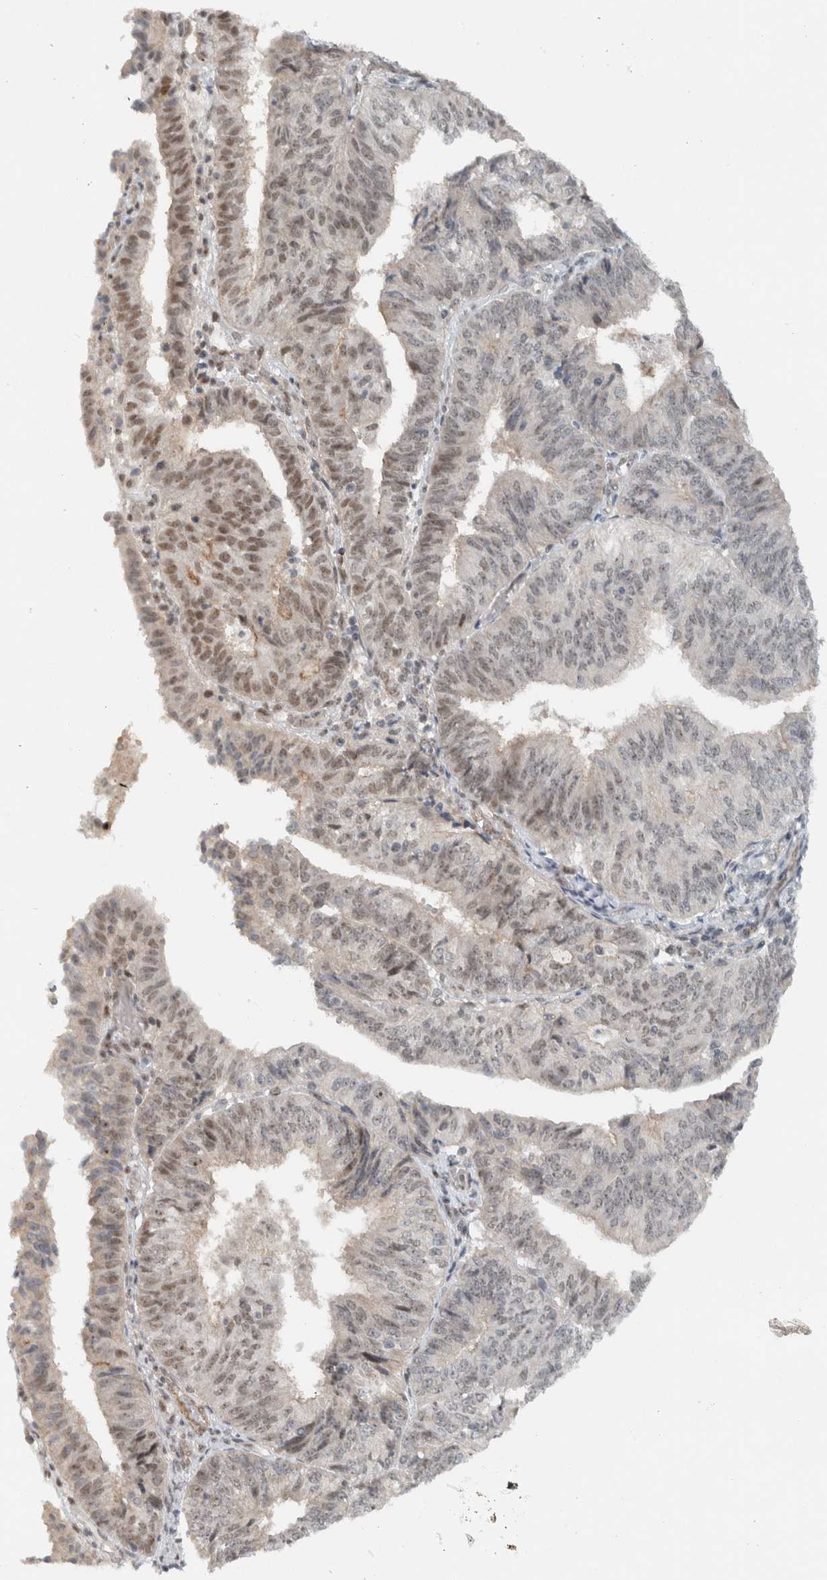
{"staining": {"intensity": "moderate", "quantity": ">75%", "location": "nuclear"}, "tissue": "endometrial cancer", "cell_type": "Tumor cells", "image_type": "cancer", "snomed": [{"axis": "morphology", "description": "Adenocarcinoma, NOS"}, {"axis": "topography", "description": "Endometrium"}], "caption": "Endometrial cancer stained with a protein marker reveals moderate staining in tumor cells.", "gene": "ZFP91", "patient": {"sex": "female", "age": 58}}